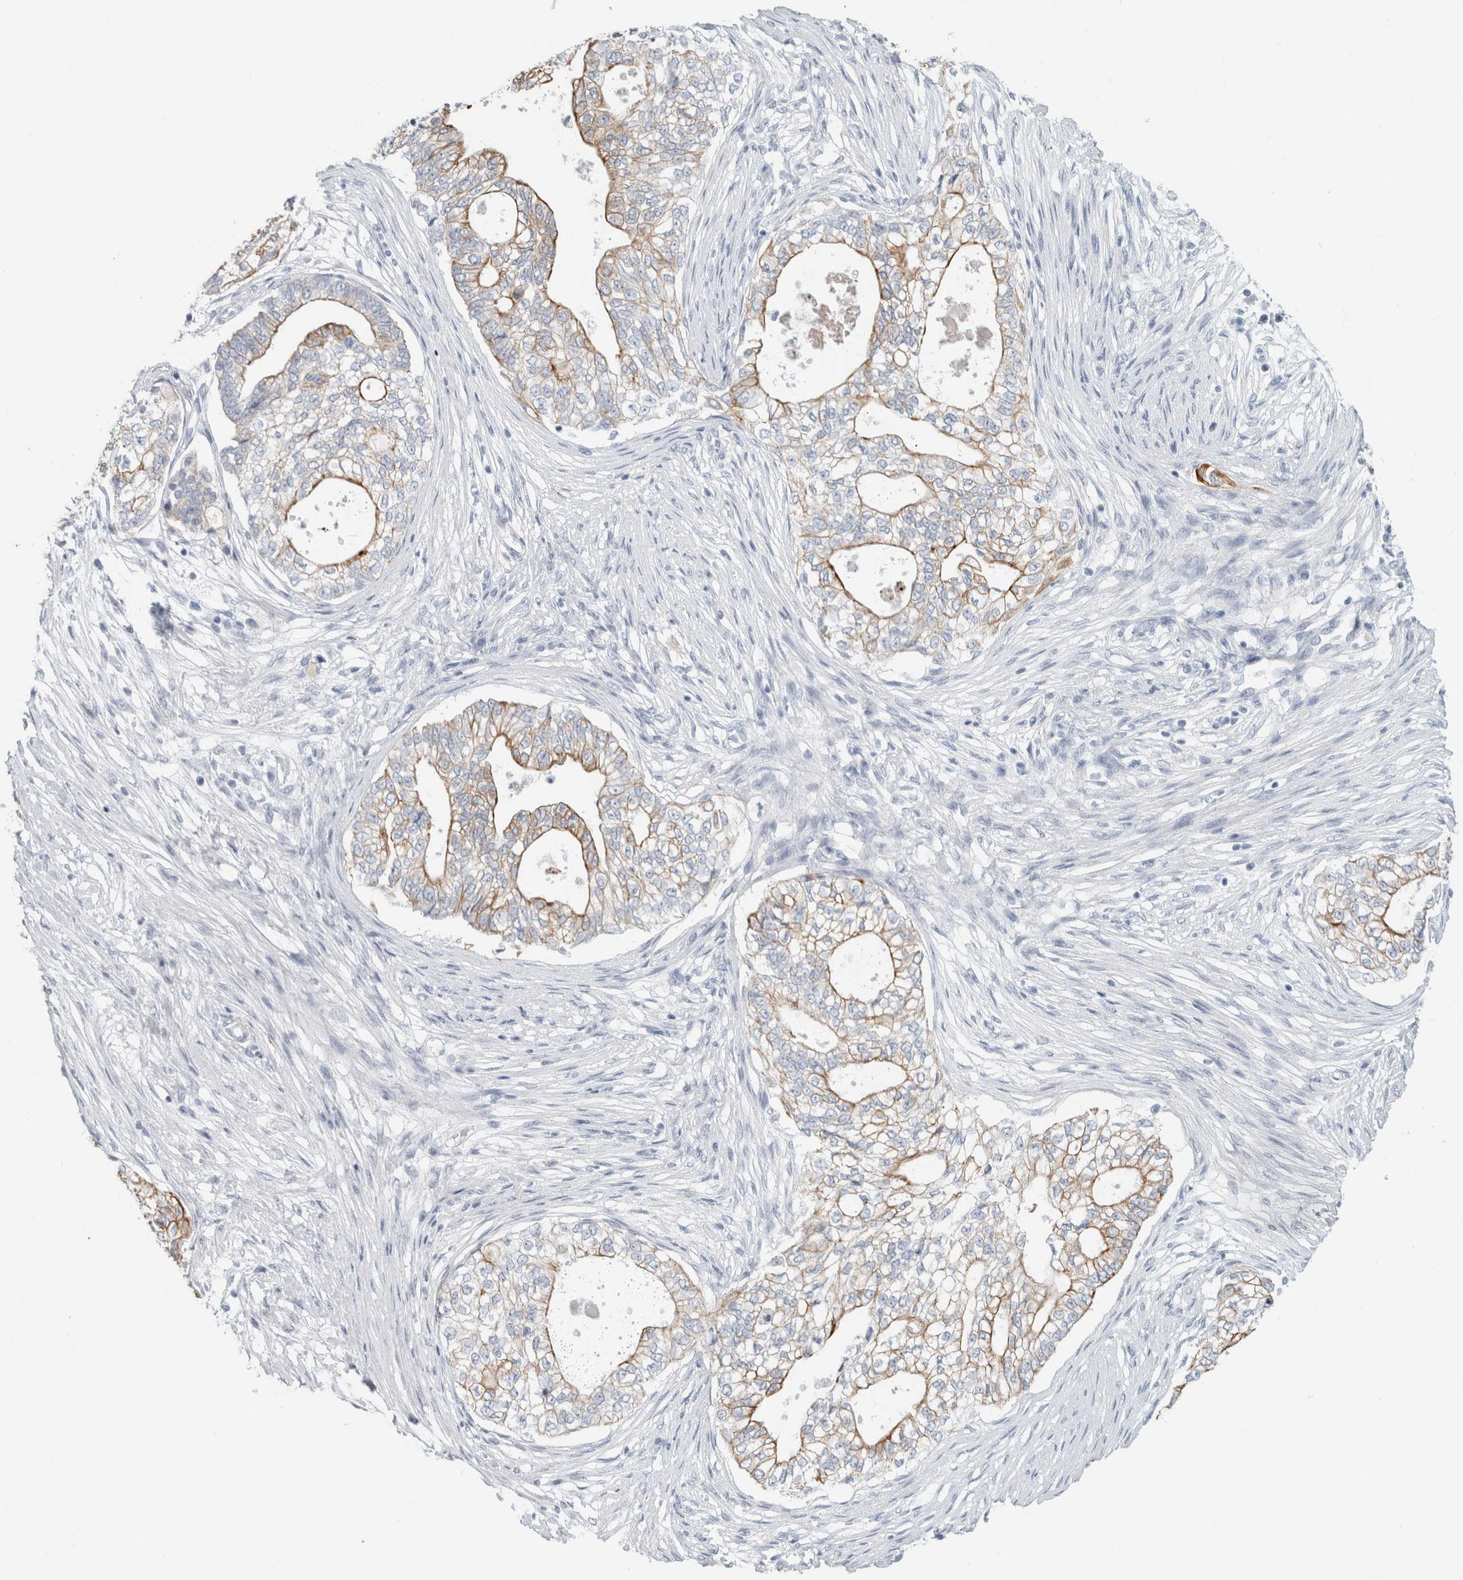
{"staining": {"intensity": "strong", "quantity": "25%-75%", "location": "cytoplasmic/membranous"}, "tissue": "pancreatic cancer", "cell_type": "Tumor cells", "image_type": "cancer", "snomed": [{"axis": "morphology", "description": "Adenocarcinoma, NOS"}, {"axis": "topography", "description": "Pancreas"}], "caption": "Pancreatic adenocarcinoma stained with immunohistochemistry shows strong cytoplasmic/membranous expression in about 25%-75% of tumor cells.", "gene": "RPH3AL", "patient": {"sex": "male", "age": 72}}